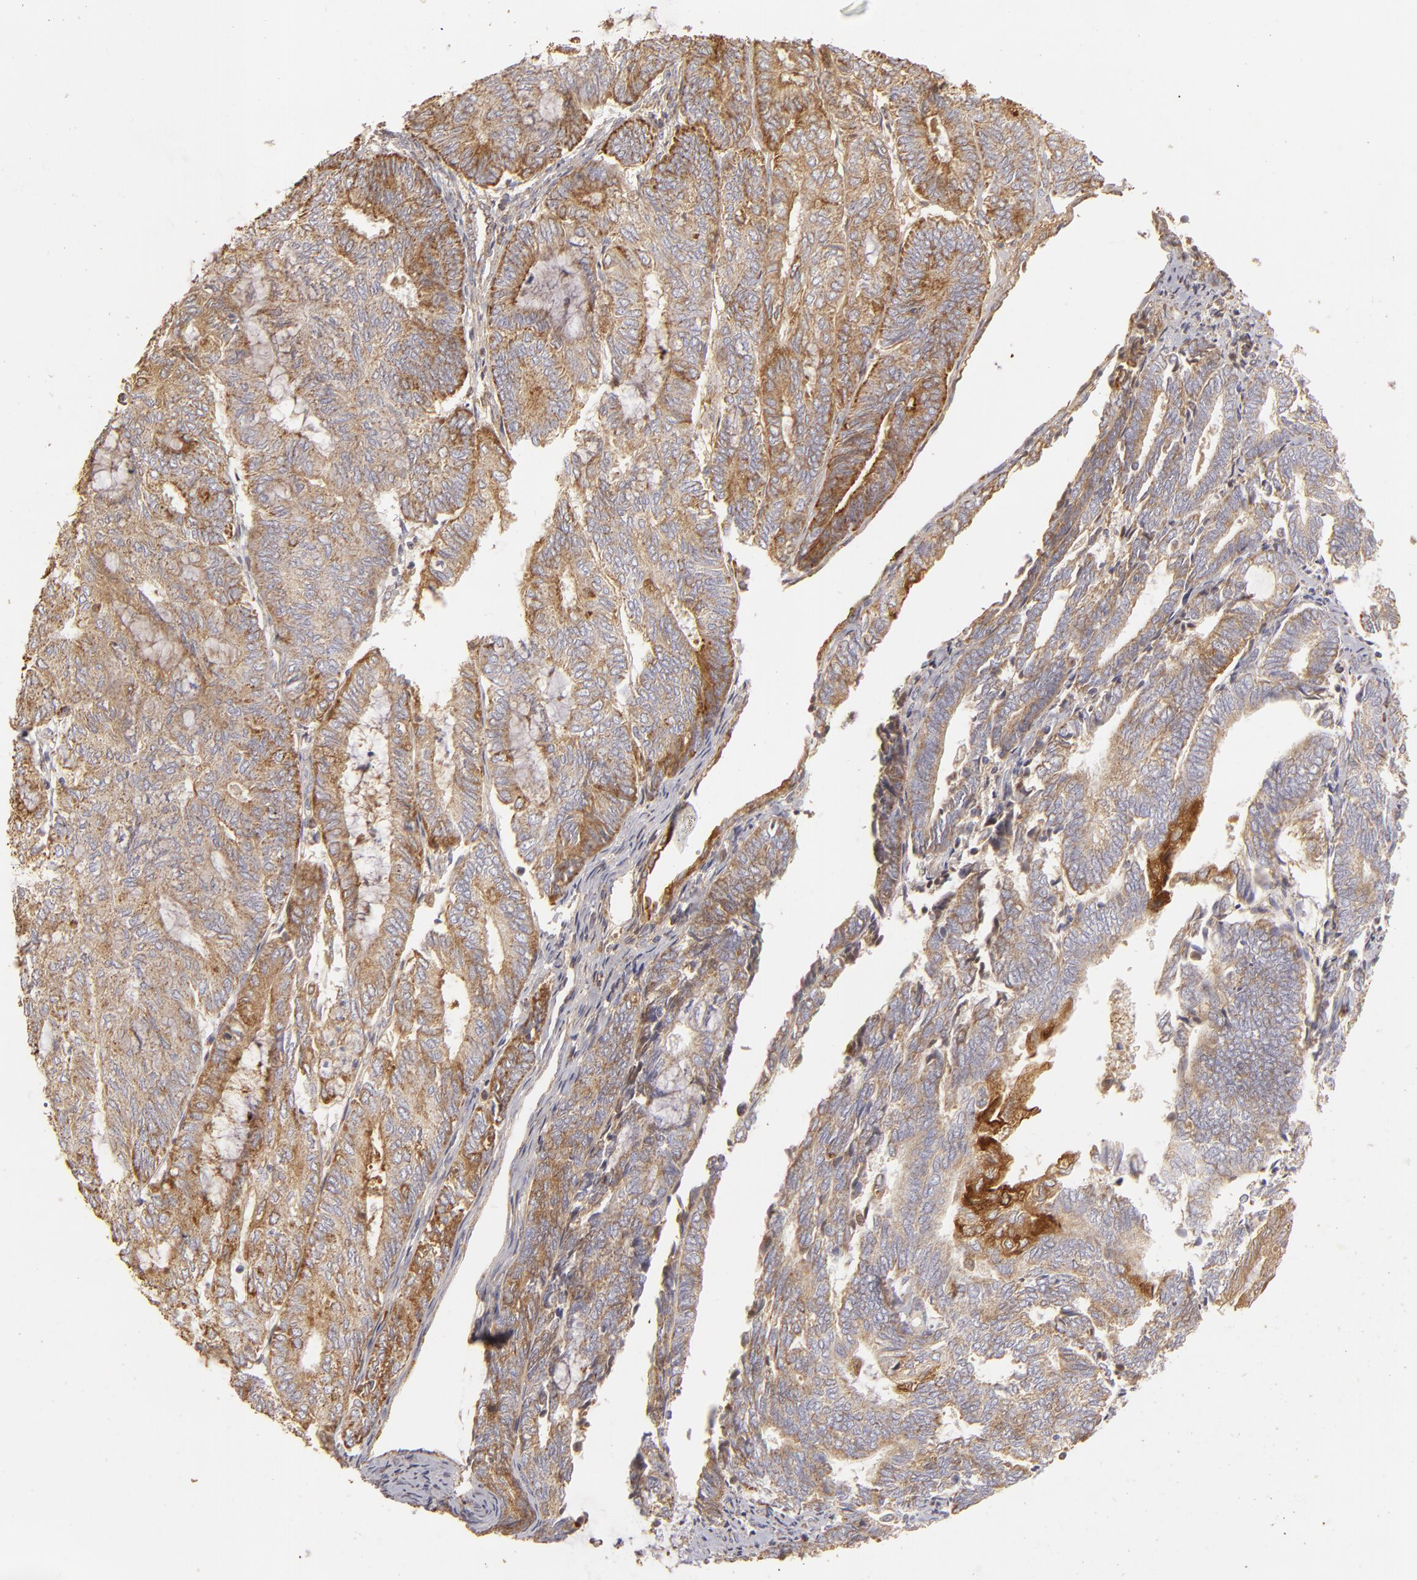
{"staining": {"intensity": "moderate", "quantity": ">75%", "location": "cytoplasmic/membranous"}, "tissue": "endometrial cancer", "cell_type": "Tumor cells", "image_type": "cancer", "snomed": [{"axis": "morphology", "description": "Adenocarcinoma, NOS"}, {"axis": "topography", "description": "Endometrium"}], "caption": "Immunohistochemistry (IHC) staining of endometrial adenocarcinoma, which demonstrates medium levels of moderate cytoplasmic/membranous staining in about >75% of tumor cells indicating moderate cytoplasmic/membranous protein expression. The staining was performed using DAB (brown) for protein detection and nuclei were counterstained in hematoxylin (blue).", "gene": "CFB", "patient": {"sex": "female", "age": 59}}